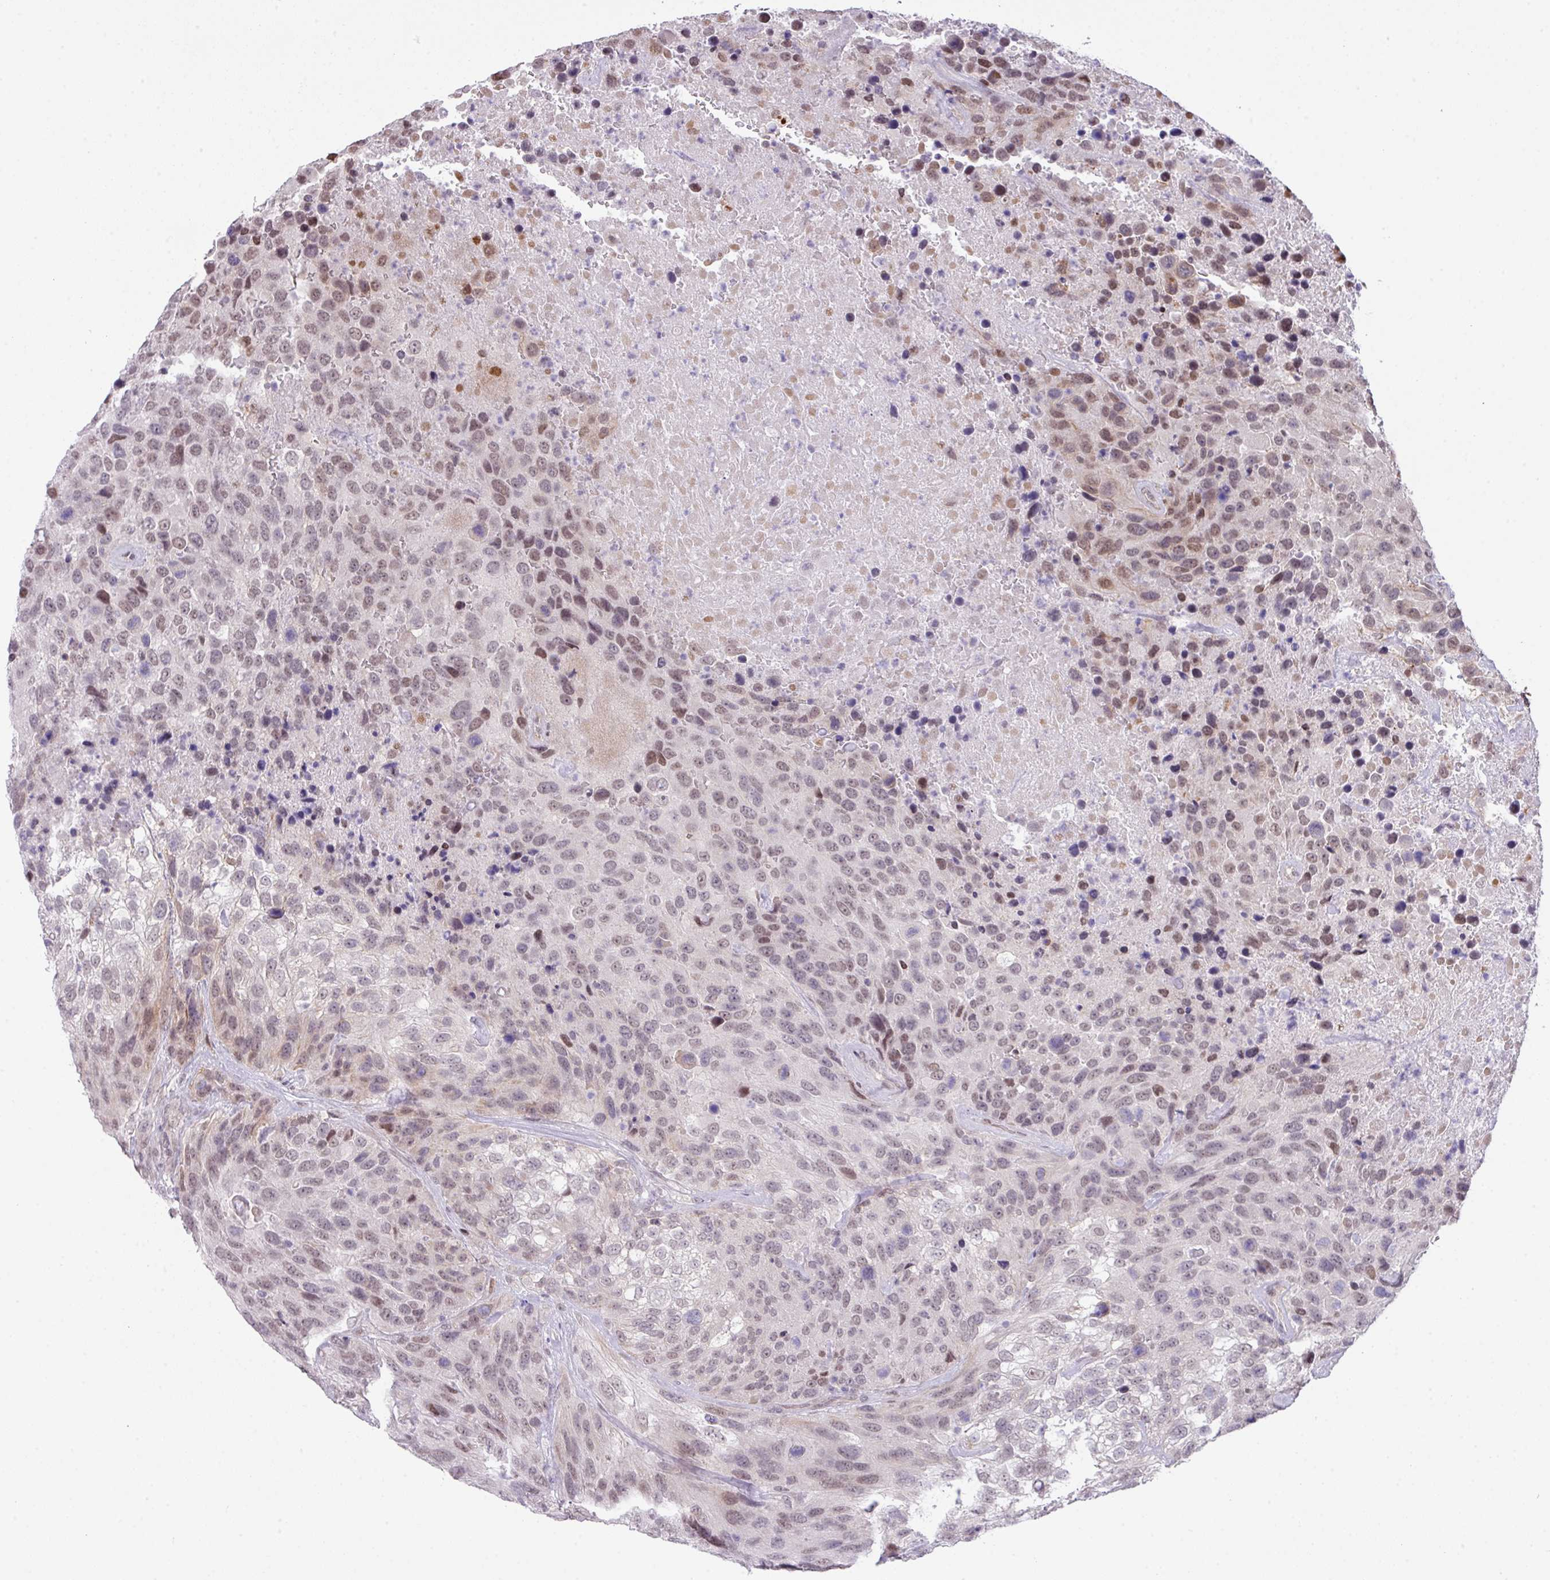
{"staining": {"intensity": "moderate", "quantity": ">75%", "location": "nuclear"}, "tissue": "urothelial cancer", "cell_type": "Tumor cells", "image_type": "cancer", "snomed": [{"axis": "morphology", "description": "Urothelial carcinoma, High grade"}, {"axis": "topography", "description": "Urinary bladder"}], "caption": "This image demonstrates immunohistochemistry staining of human urothelial carcinoma (high-grade), with medium moderate nuclear staining in approximately >75% of tumor cells.", "gene": "ANKRD13B", "patient": {"sex": "female", "age": 70}}